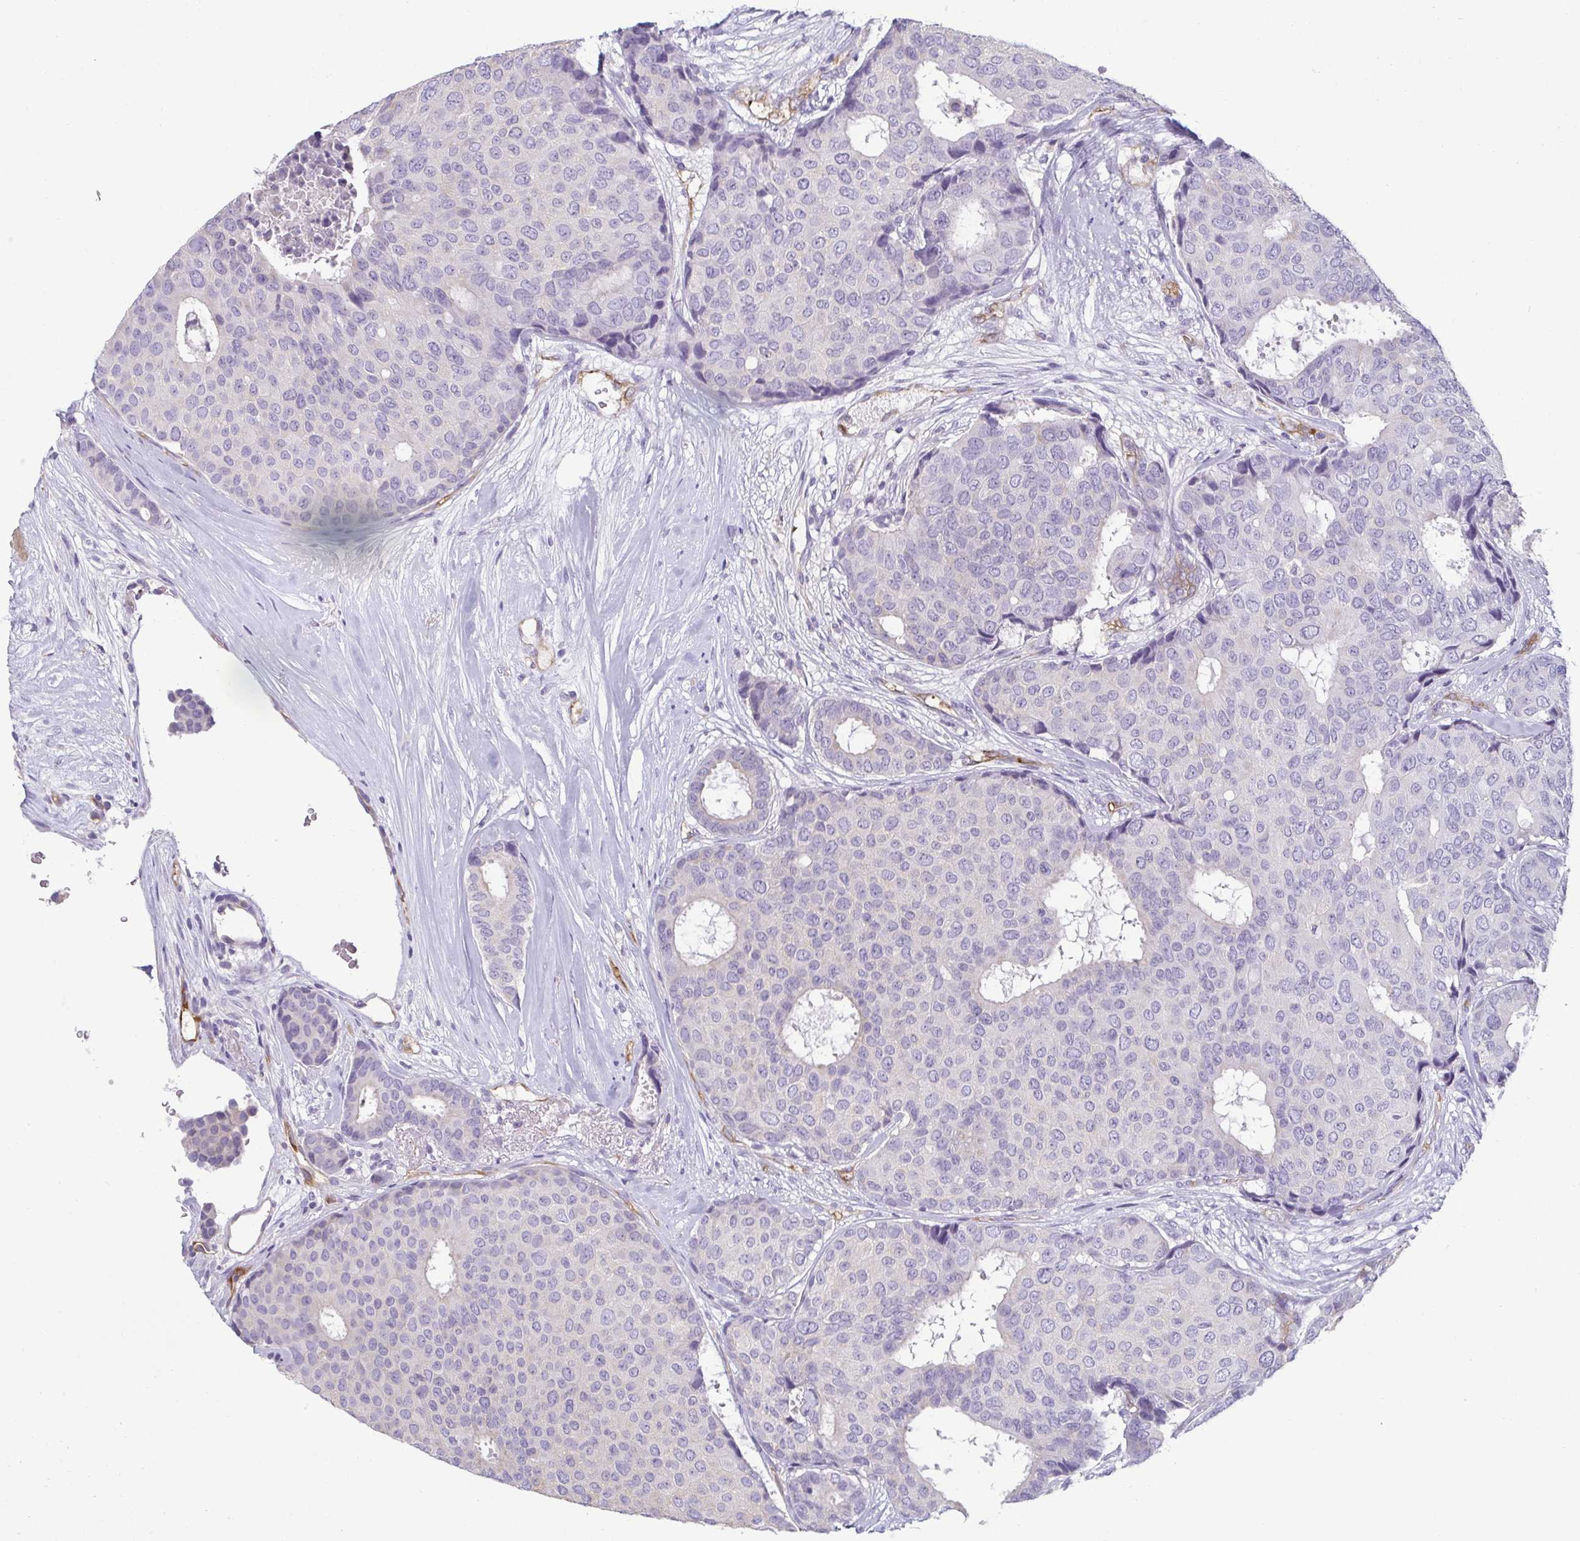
{"staining": {"intensity": "negative", "quantity": "none", "location": "none"}, "tissue": "breast cancer", "cell_type": "Tumor cells", "image_type": "cancer", "snomed": [{"axis": "morphology", "description": "Duct carcinoma"}, {"axis": "topography", "description": "Breast"}], "caption": "DAB immunohistochemical staining of human breast cancer (infiltrating ductal carcinoma) reveals no significant positivity in tumor cells. Brightfield microscopy of immunohistochemistry stained with DAB (3,3'-diaminobenzidine) (brown) and hematoxylin (blue), captured at high magnification.", "gene": "PDE2A", "patient": {"sex": "female", "age": 75}}